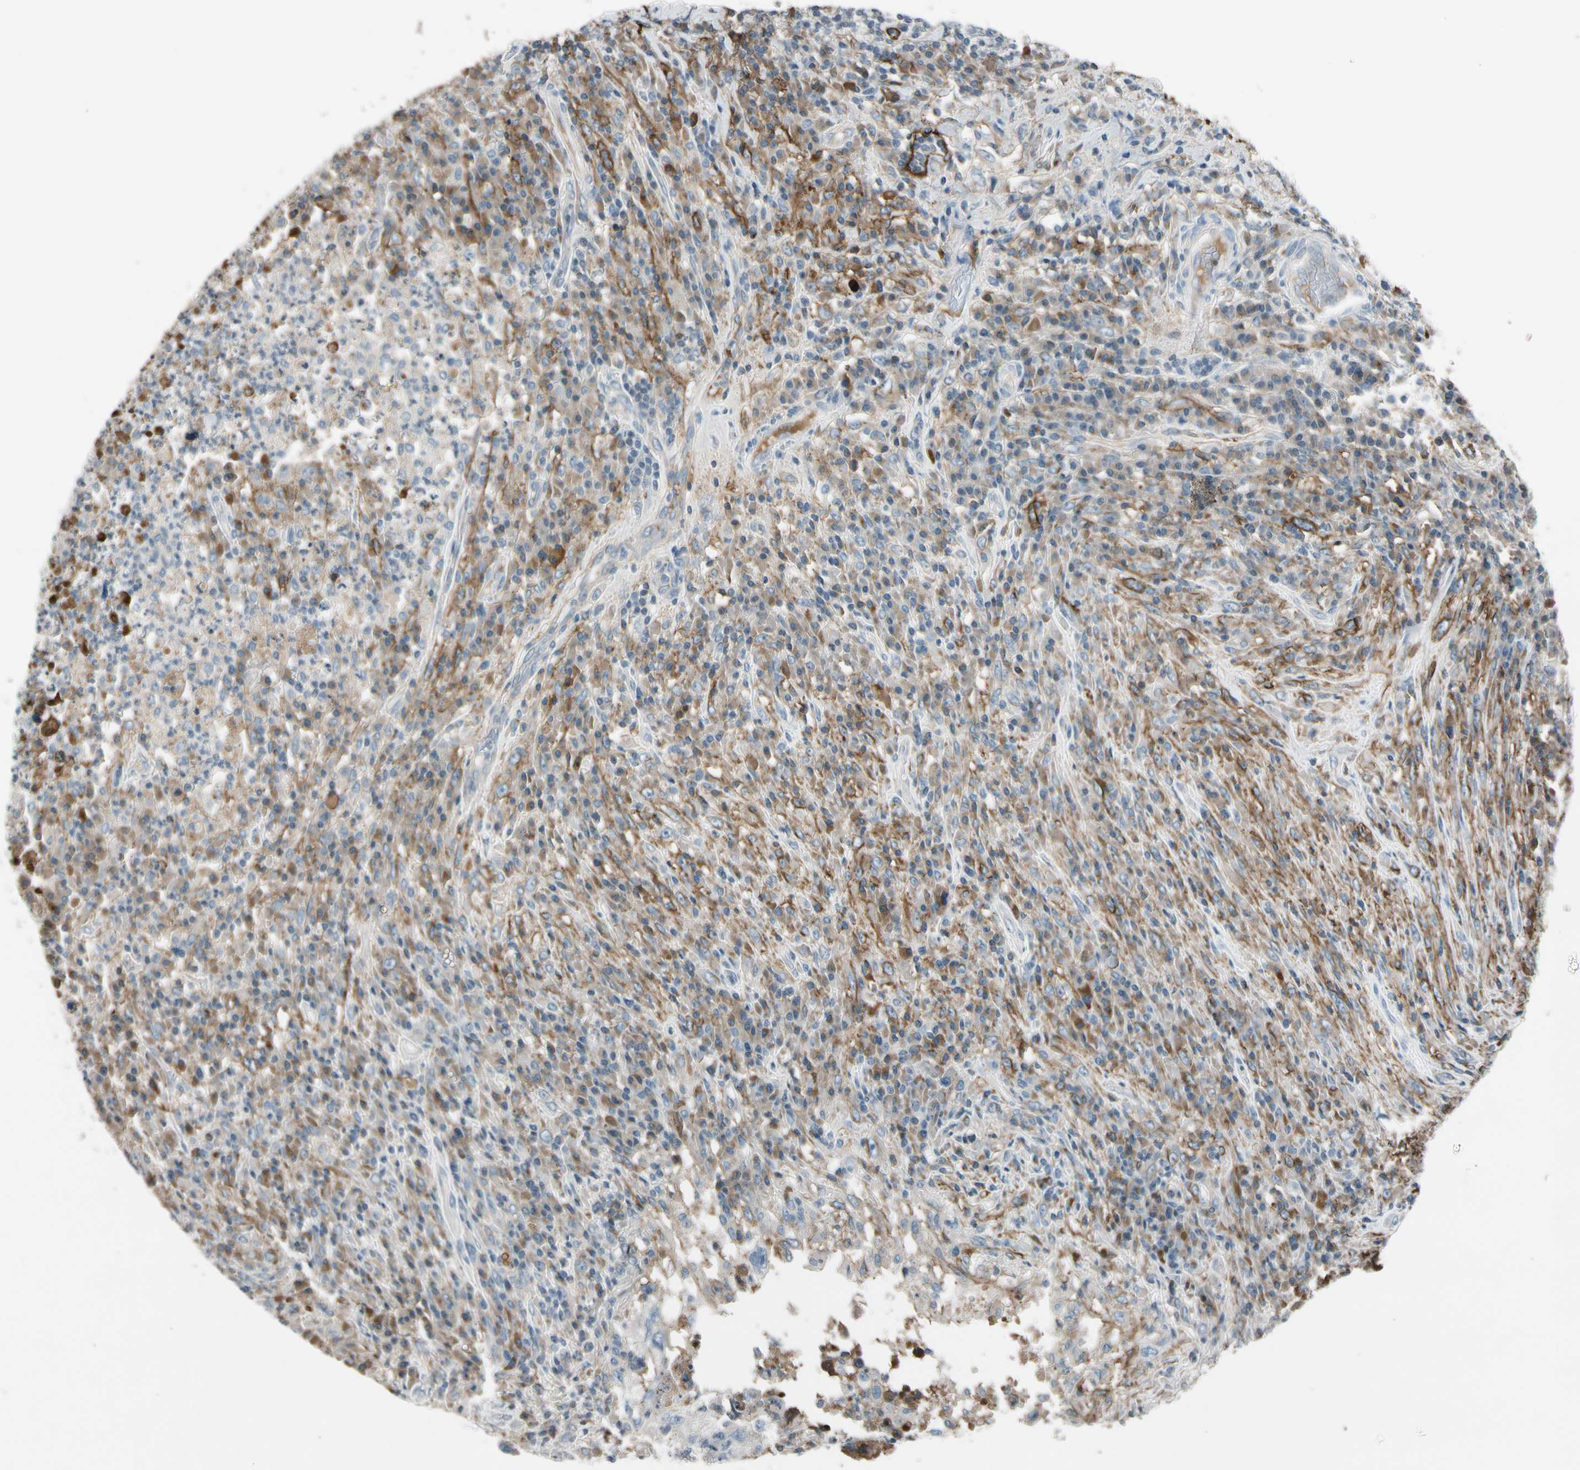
{"staining": {"intensity": "moderate", "quantity": "<25%", "location": "cytoplasmic/membranous"}, "tissue": "testis cancer", "cell_type": "Tumor cells", "image_type": "cancer", "snomed": [{"axis": "morphology", "description": "Necrosis, NOS"}, {"axis": "morphology", "description": "Carcinoma, Embryonal, NOS"}, {"axis": "topography", "description": "Testis"}], "caption": "An immunohistochemistry image of neoplastic tissue is shown. Protein staining in brown highlights moderate cytoplasmic/membranous positivity in embryonal carcinoma (testis) within tumor cells.", "gene": "PDPN", "patient": {"sex": "male", "age": 19}}